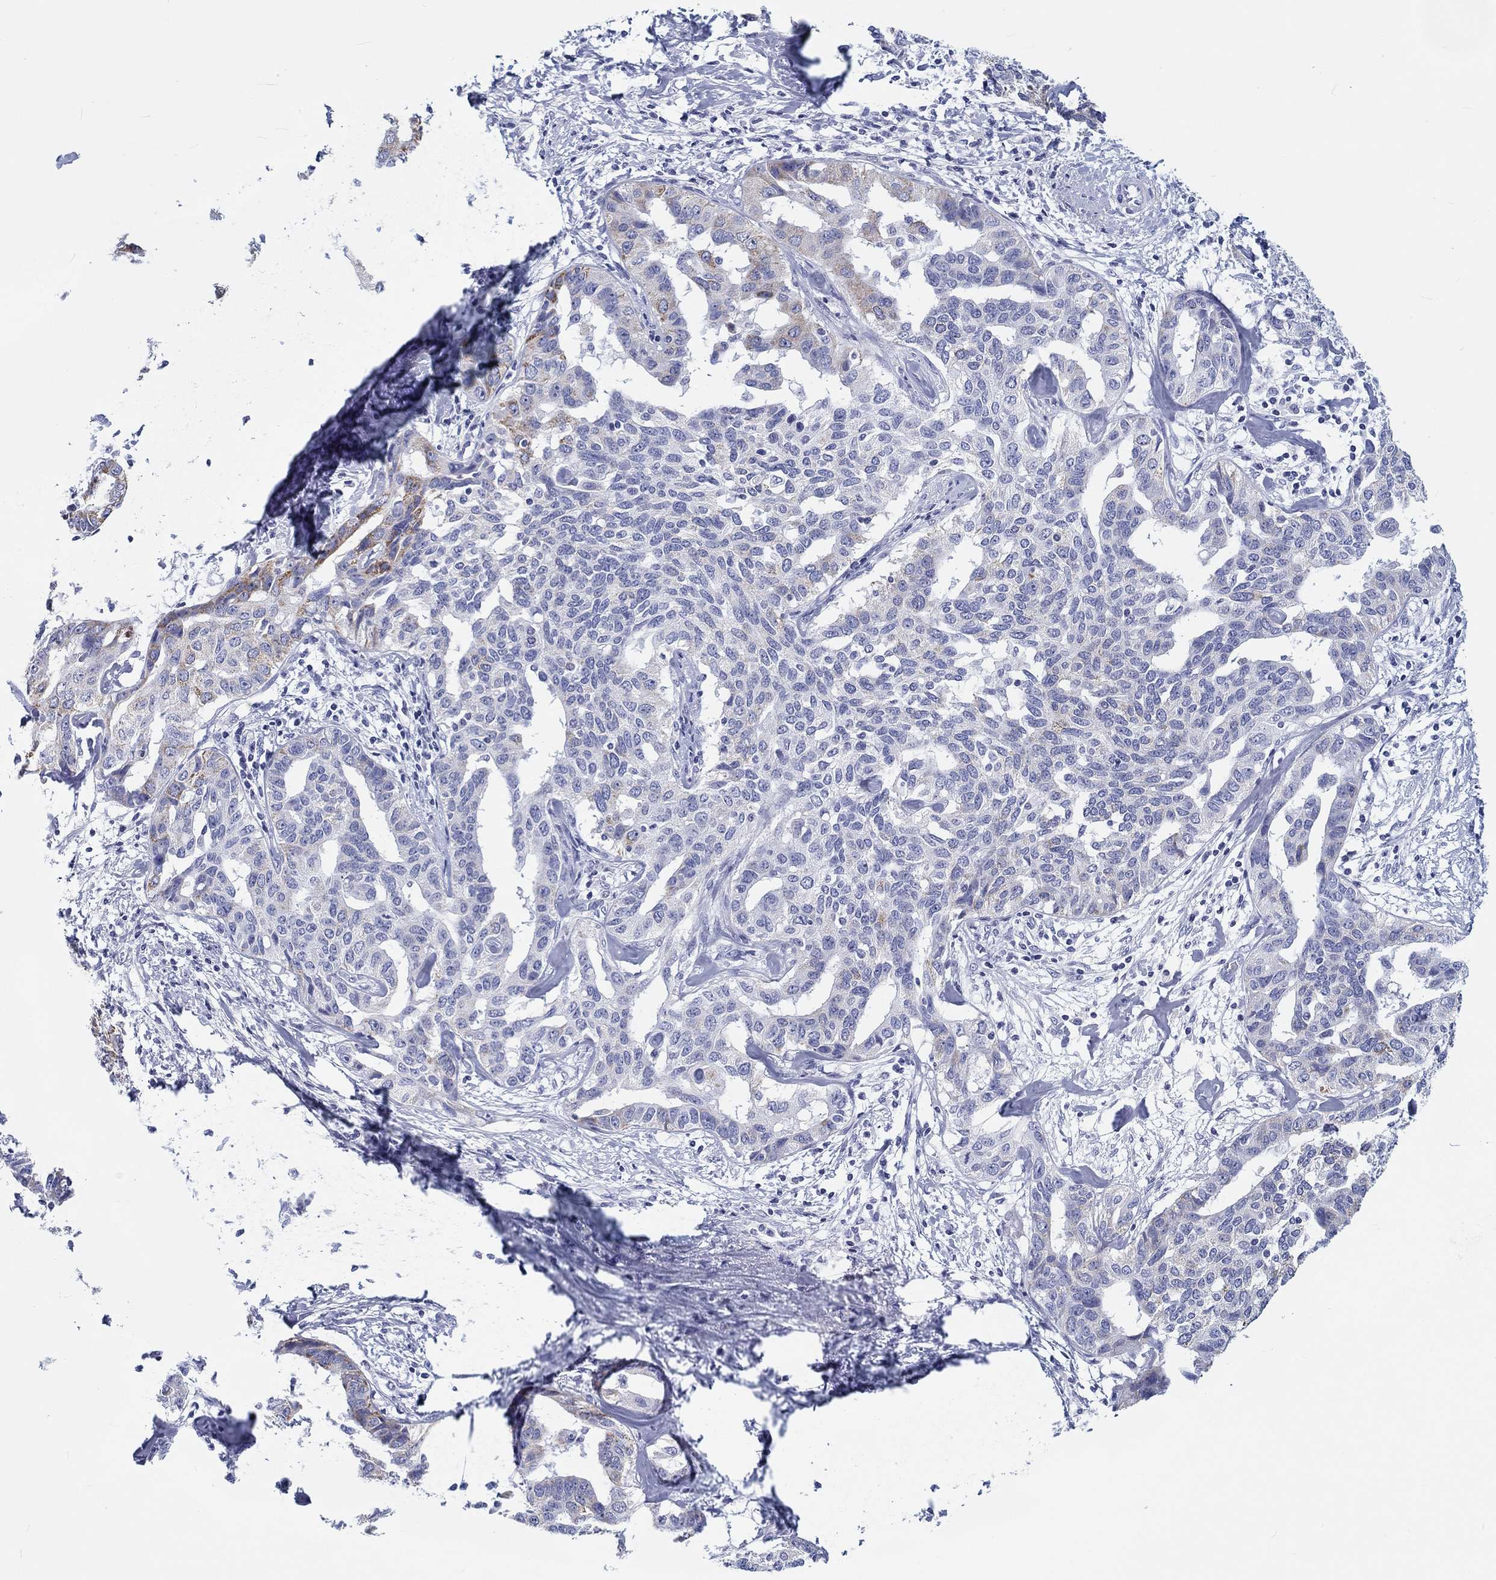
{"staining": {"intensity": "moderate", "quantity": "<25%", "location": "cytoplasmic/membranous"}, "tissue": "liver cancer", "cell_type": "Tumor cells", "image_type": "cancer", "snomed": [{"axis": "morphology", "description": "Cholangiocarcinoma"}, {"axis": "topography", "description": "Liver"}], "caption": "Protein analysis of liver cancer (cholangiocarcinoma) tissue demonstrates moderate cytoplasmic/membranous expression in approximately <25% of tumor cells. Nuclei are stained in blue.", "gene": "H1-1", "patient": {"sex": "male", "age": 59}}